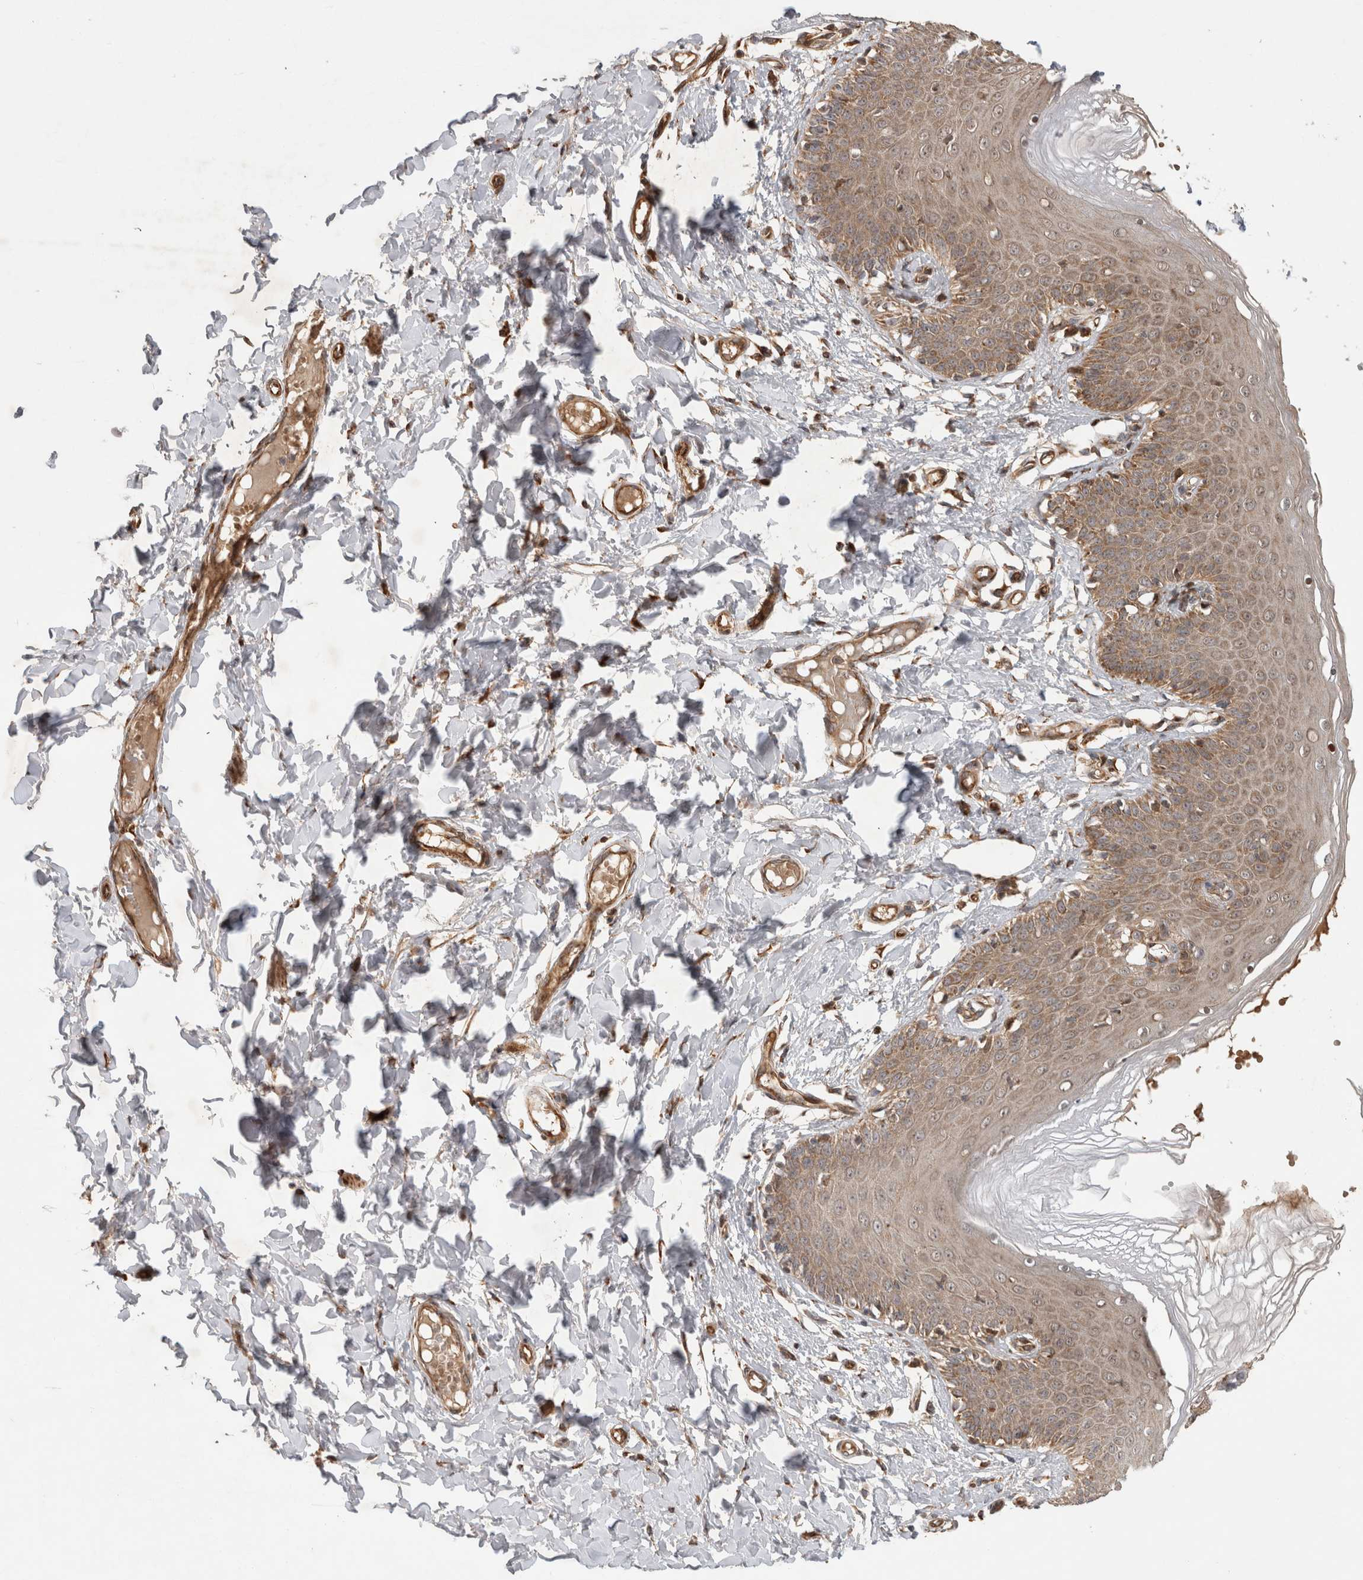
{"staining": {"intensity": "moderate", "quantity": ">75%", "location": "cytoplasmic/membranous"}, "tissue": "skin", "cell_type": "Epidermal cells", "image_type": "normal", "snomed": [{"axis": "morphology", "description": "Normal tissue, NOS"}, {"axis": "topography", "description": "Vulva"}], "caption": "Immunohistochemistry (IHC) of benign human skin displays medium levels of moderate cytoplasmic/membranous expression in about >75% of epidermal cells.", "gene": "TUBD1", "patient": {"sex": "female", "age": 66}}